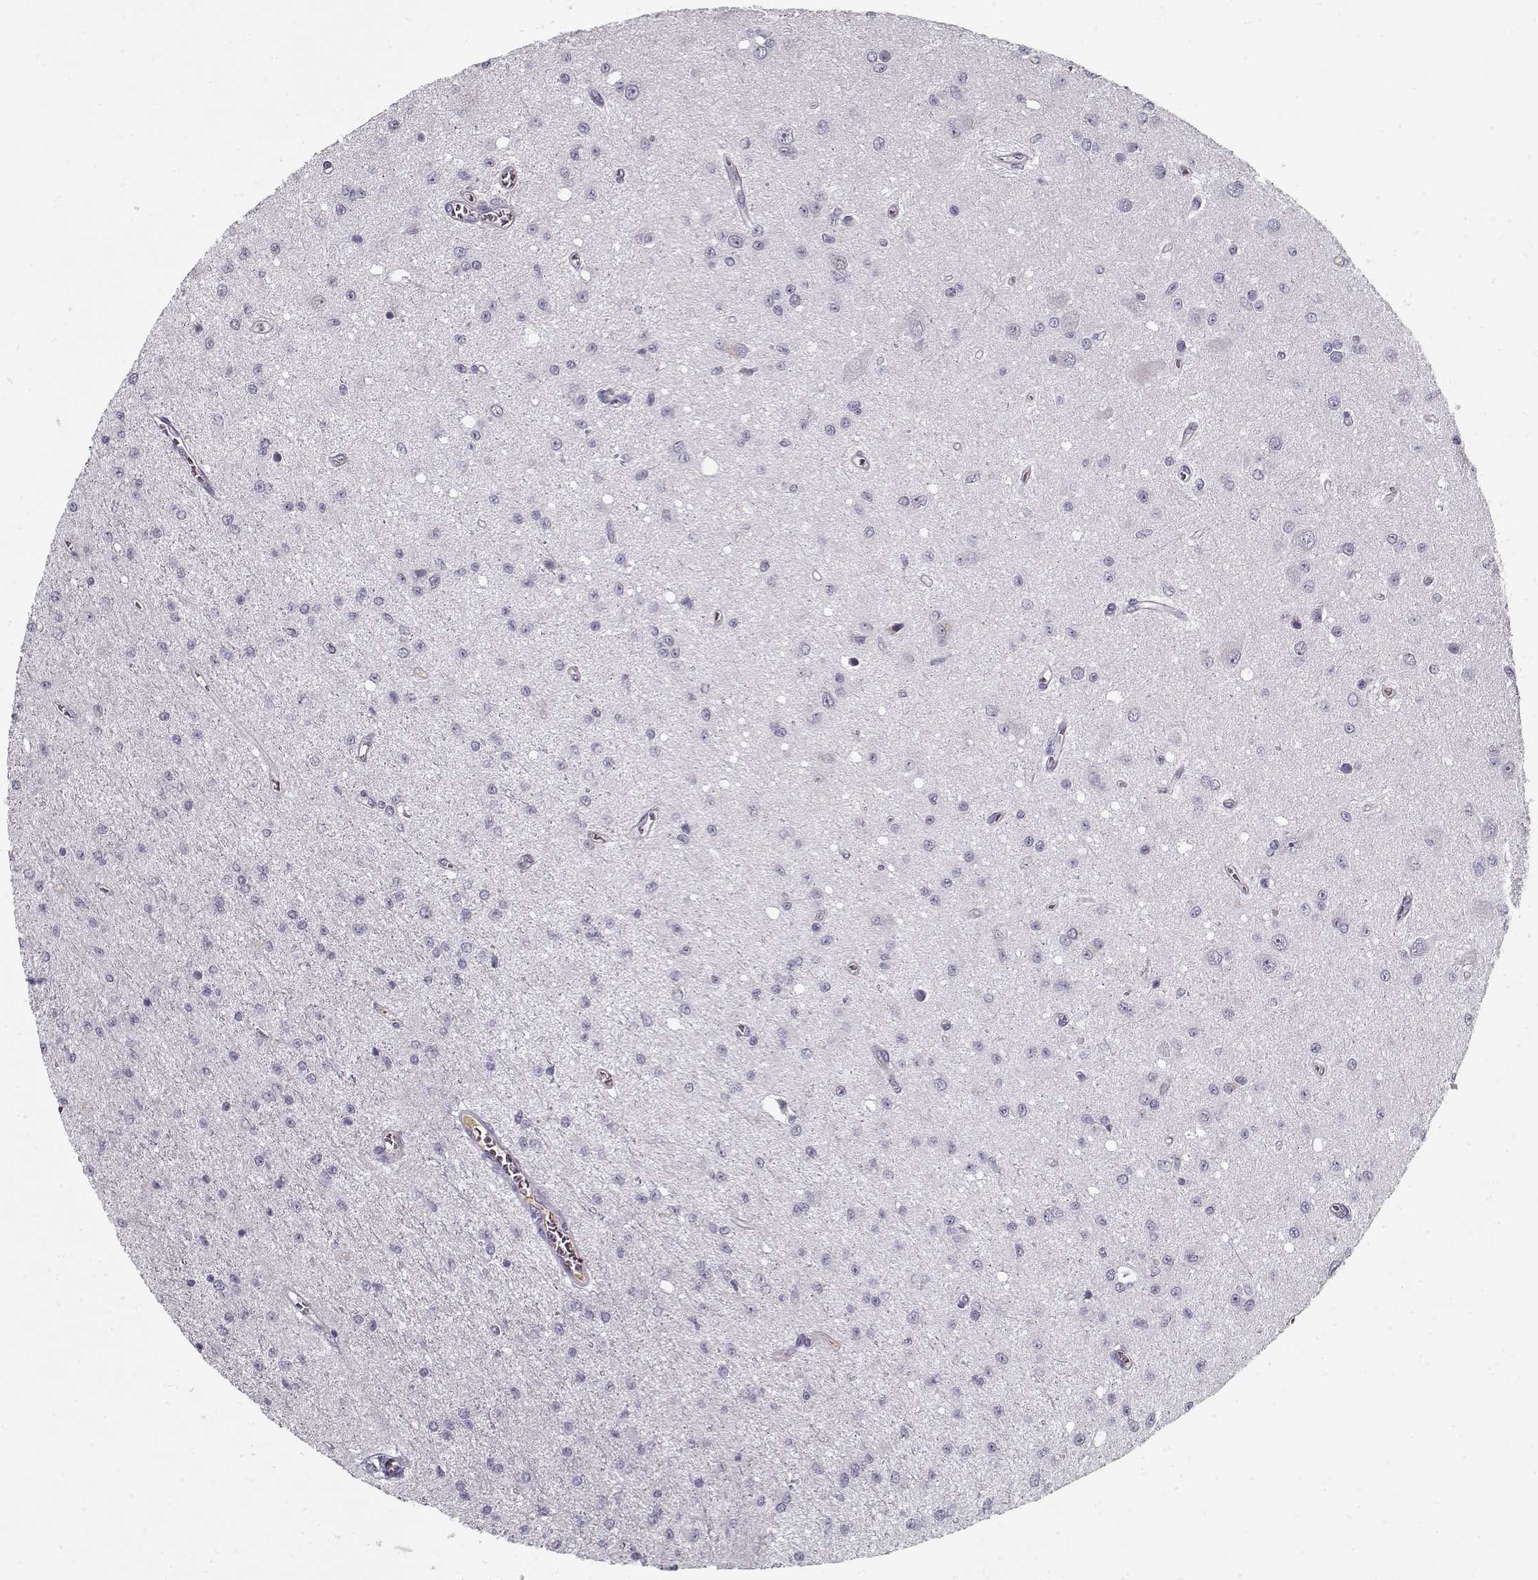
{"staining": {"intensity": "negative", "quantity": "none", "location": "none"}, "tissue": "glioma", "cell_type": "Tumor cells", "image_type": "cancer", "snomed": [{"axis": "morphology", "description": "Glioma, malignant, Low grade"}, {"axis": "topography", "description": "Brain"}], "caption": "Tumor cells are negative for brown protein staining in glioma.", "gene": "SPACA9", "patient": {"sex": "female", "age": 45}}